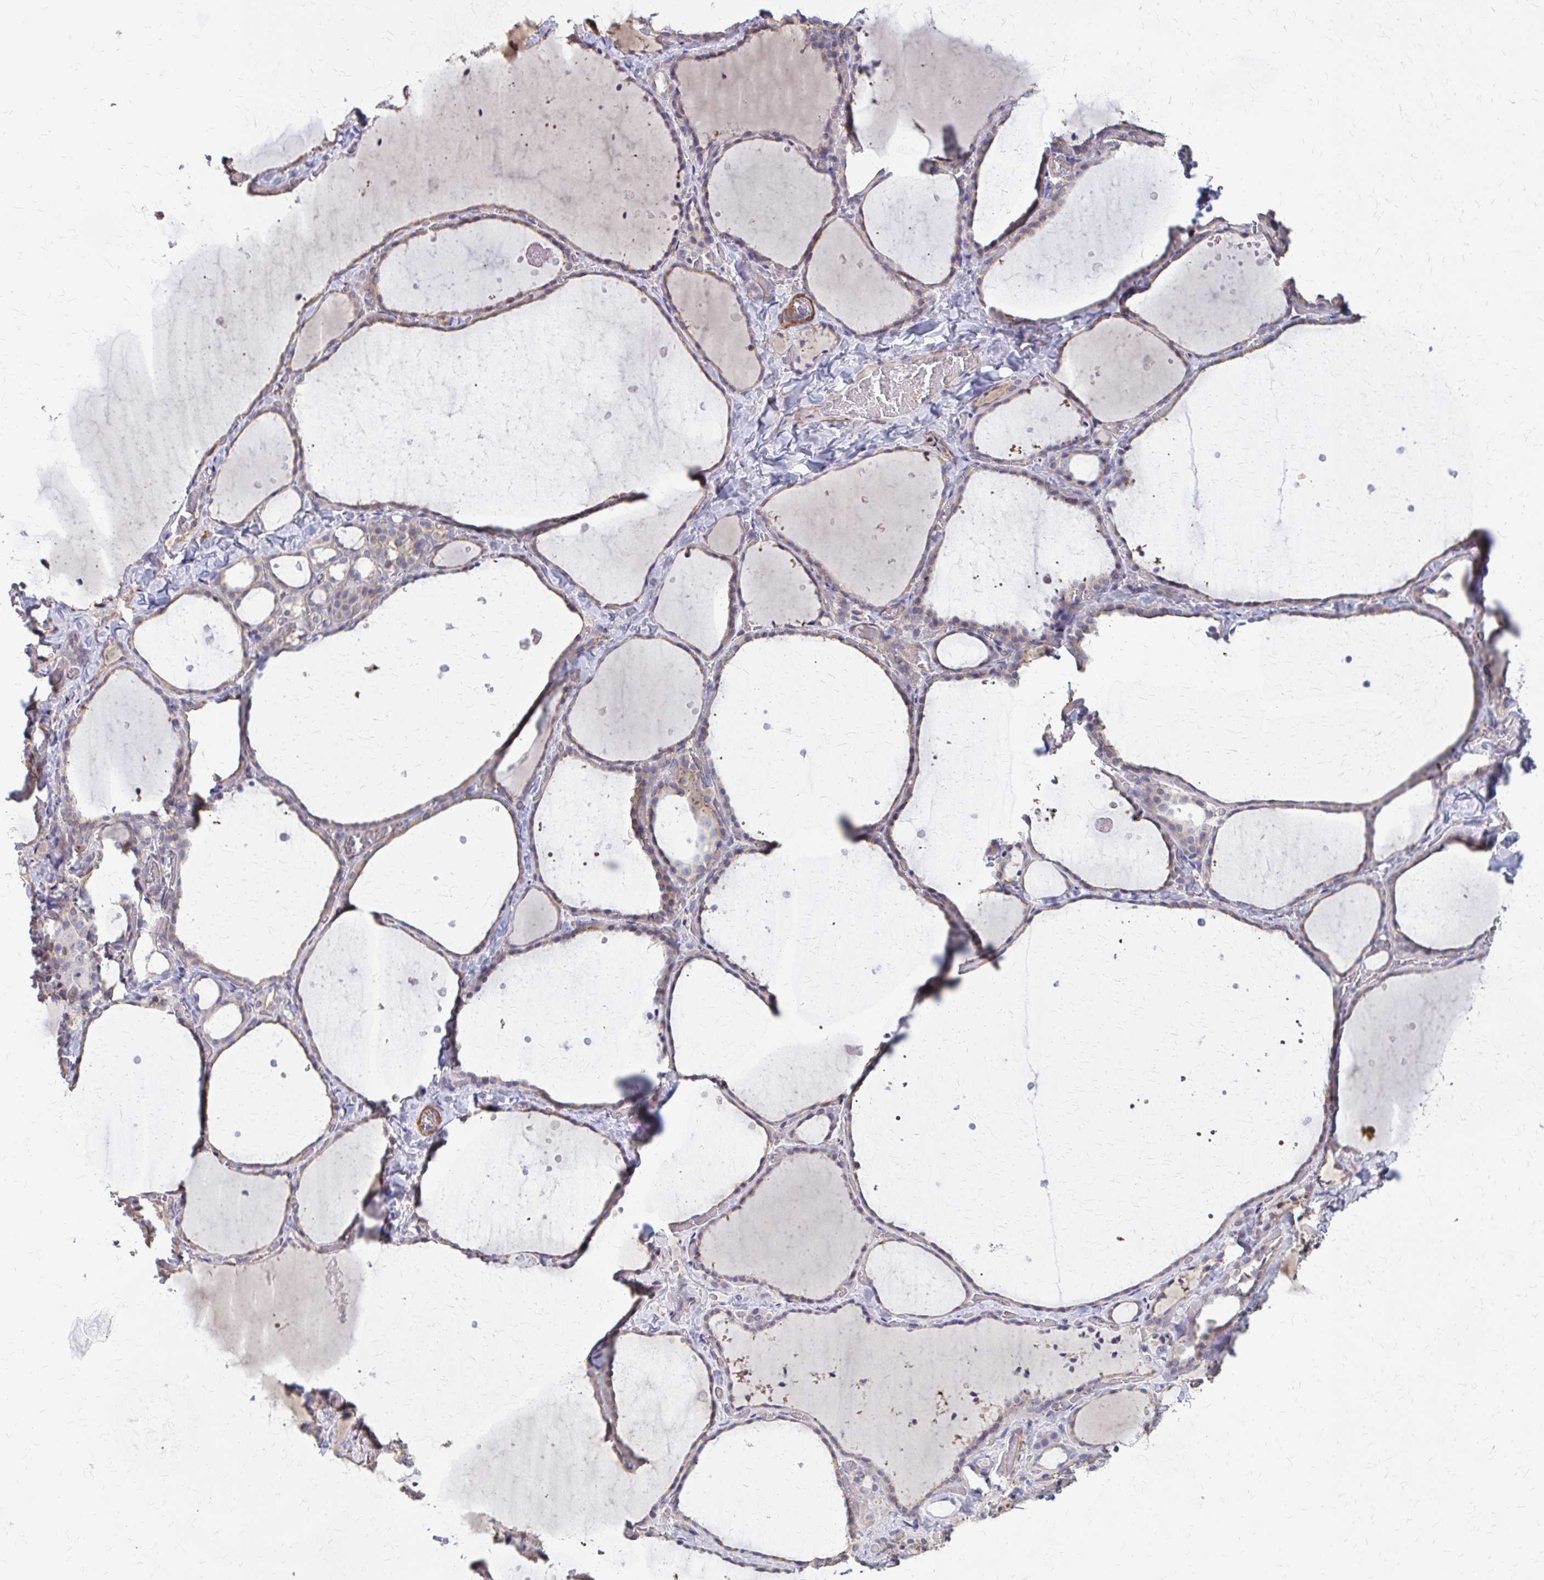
{"staining": {"intensity": "strong", "quantity": "25%-75%", "location": "cytoplasmic/membranous"}, "tissue": "thyroid gland", "cell_type": "Glandular cells", "image_type": "normal", "snomed": [{"axis": "morphology", "description": "Normal tissue, NOS"}, {"axis": "topography", "description": "Thyroid gland"}], "caption": "IHC photomicrograph of normal thyroid gland: thyroid gland stained using immunohistochemistry displays high levels of strong protein expression localized specifically in the cytoplasmic/membranous of glandular cells, appearing as a cytoplasmic/membranous brown color.", "gene": "IFI44L", "patient": {"sex": "female", "age": 36}}